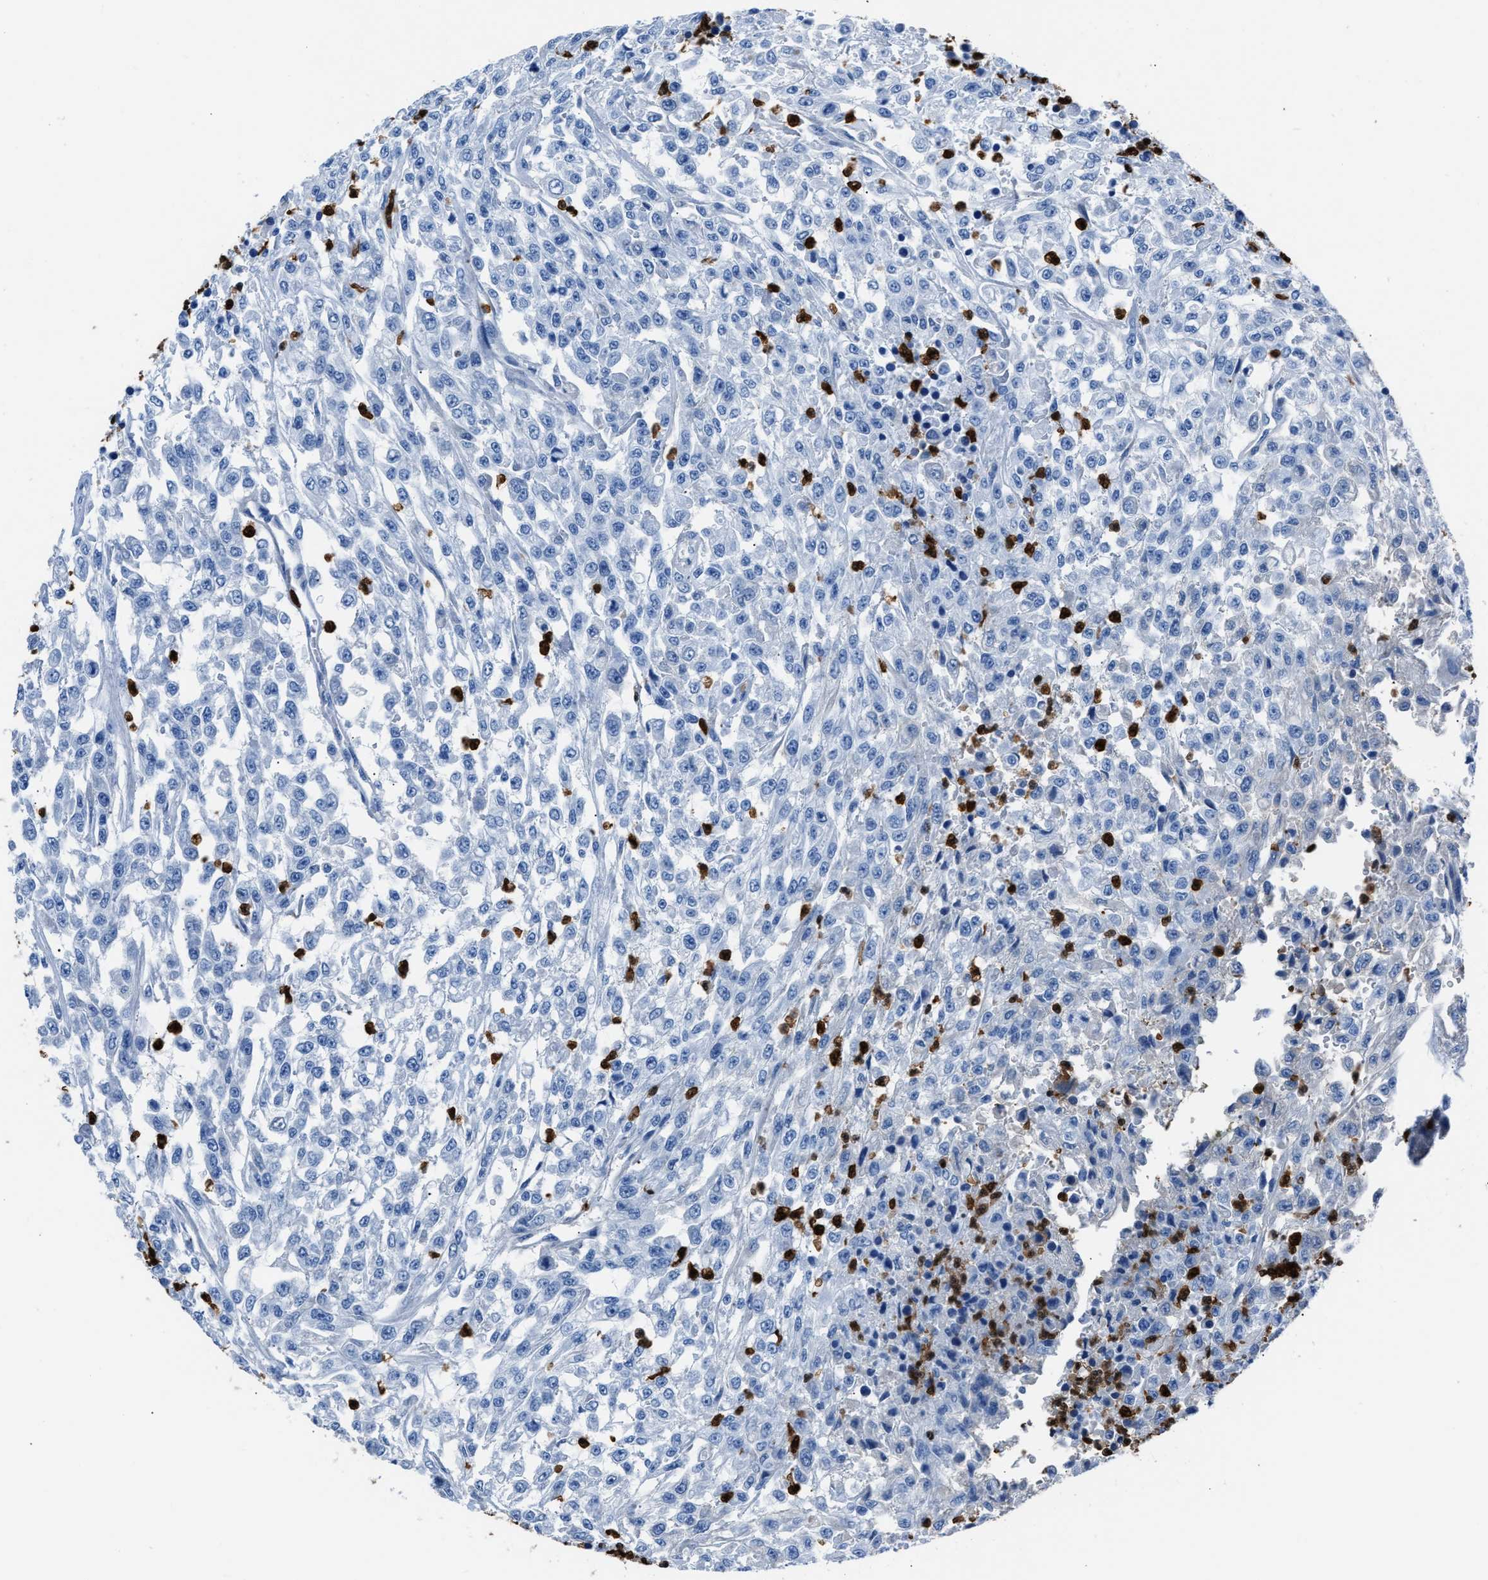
{"staining": {"intensity": "negative", "quantity": "none", "location": "none"}, "tissue": "urothelial cancer", "cell_type": "Tumor cells", "image_type": "cancer", "snomed": [{"axis": "morphology", "description": "Urothelial carcinoma, High grade"}, {"axis": "topography", "description": "Urinary bladder"}], "caption": "DAB immunohistochemical staining of human urothelial carcinoma (high-grade) exhibits no significant positivity in tumor cells.", "gene": "S100P", "patient": {"sex": "male", "age": 46}}